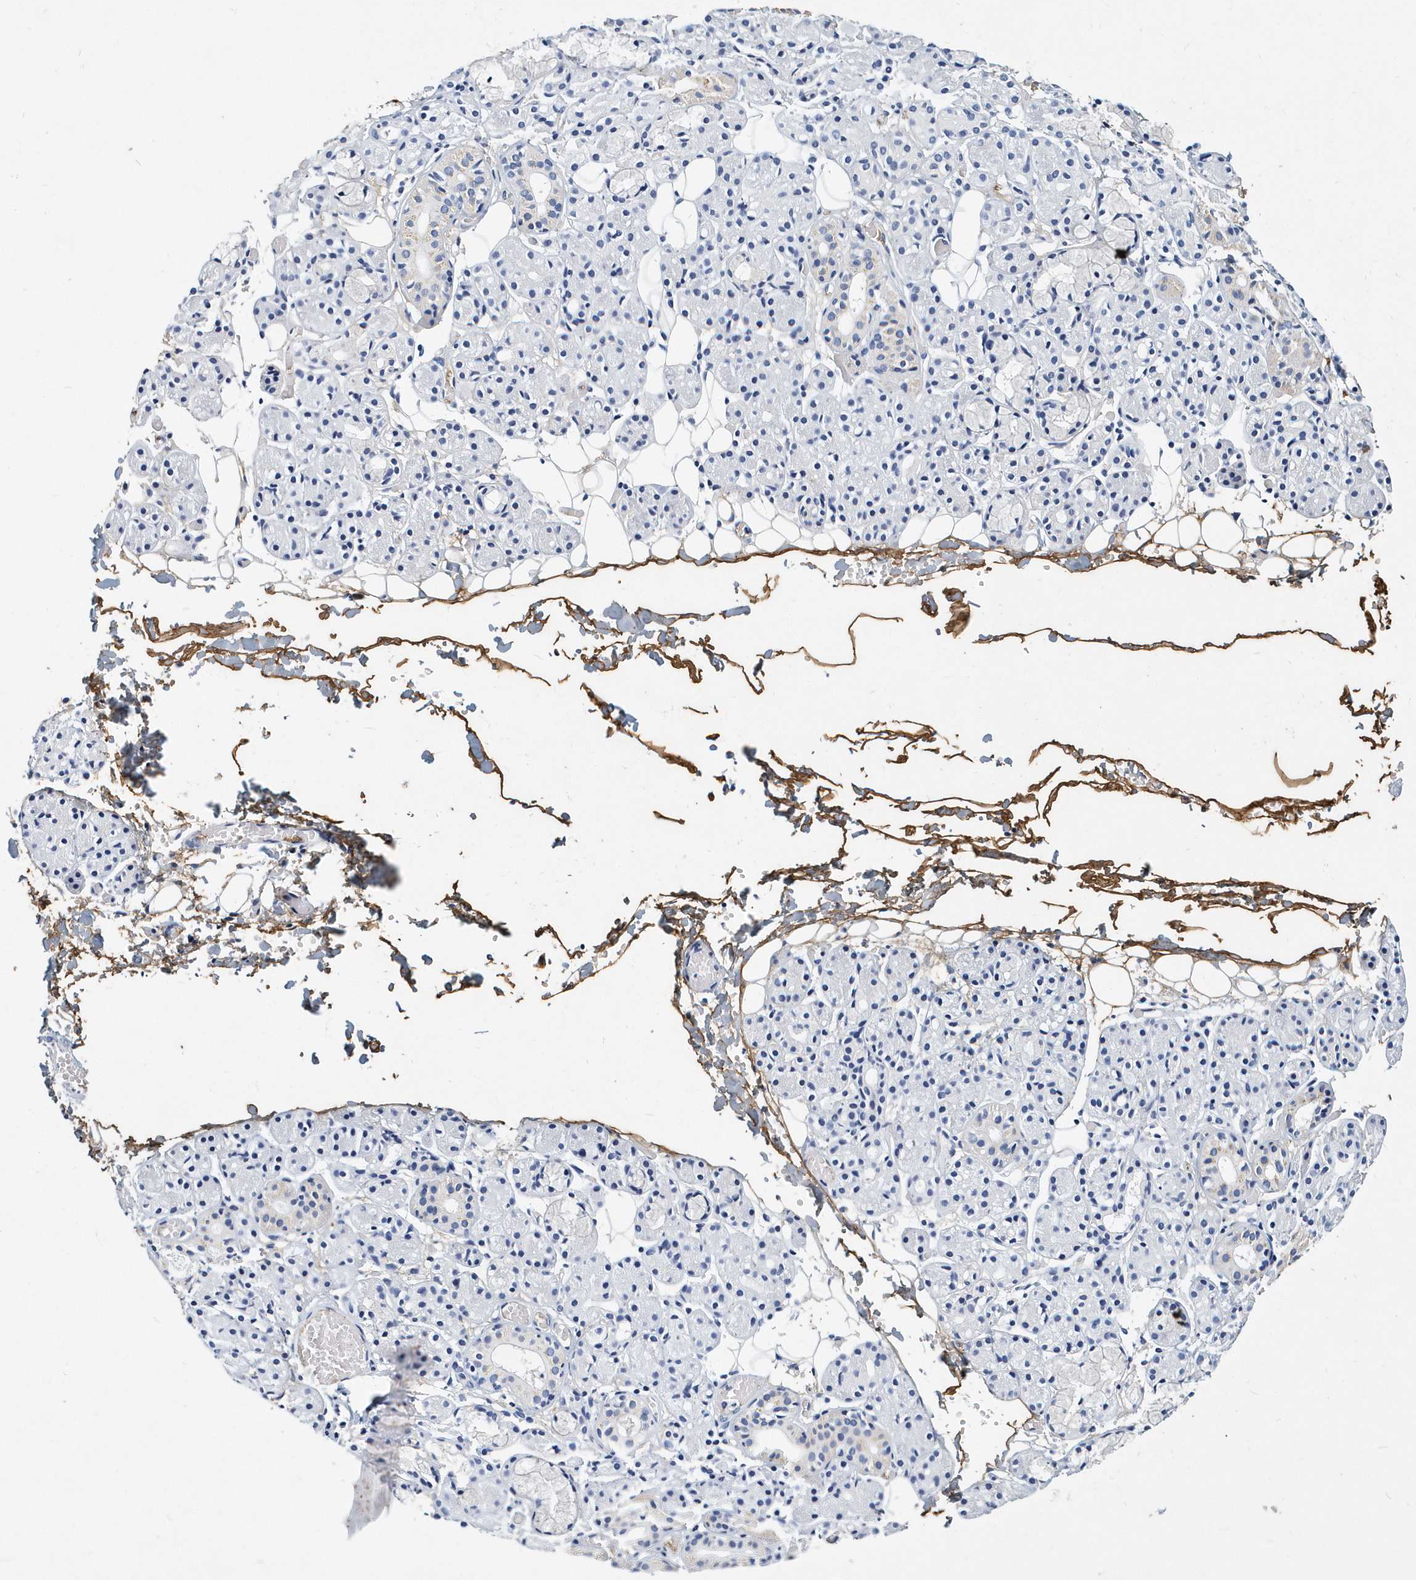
{"staining": {"intensity": "negative", "quantity": "none", "location": "none"}, "tissue": "salivary gland", "cell_type": "Glandular cells", "image_type": "normal", "snomed": [{"axis": "morphology", "description": "Normal tissue, NOS"}, {"axis": "topography", "description": "Salivary gland"}], "caption": "A histopathology image of salivary gland stained for a protein demonstrates no brown staining in glandular cells.", "gene": "ITGA2B", "patient": {"sex": "male", "age": 63}}